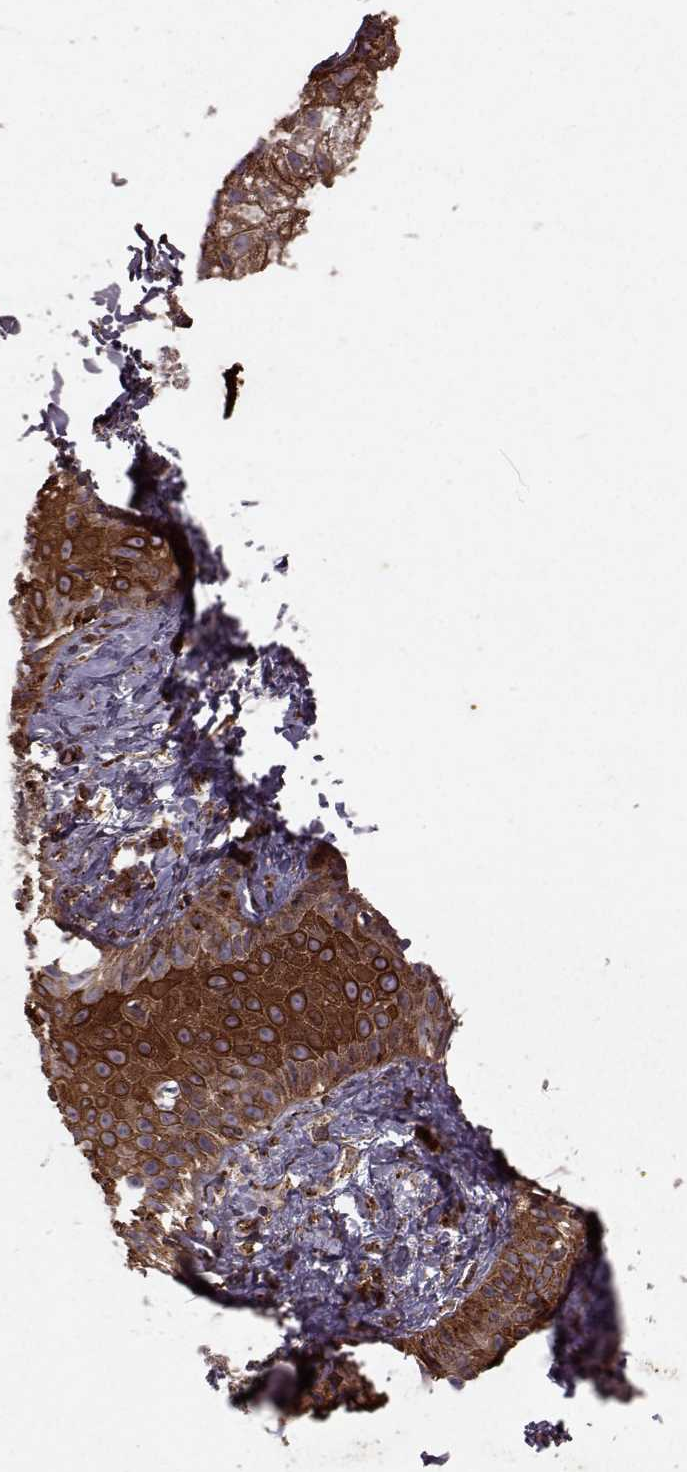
{"staining": {"intensity": "strong", "quantity": "25%-75%", "location": "cytoplasmic/membranous"}, "tissue": "skin cancer", "cell_type": "Tumor cells", "image_type": "cancer", "snomed": [{"axis": "morphology", "description": "Basal cell carcinoma"}, {"axis": "topography", "description": "Skin"}], "caption": "Skin cancer (basal cell carcinoma) was stained to show a protein in brown. There is high levels of strong cytoplasmic/membranous expression in about 25%-75% of tumor cells.", "gene": "FXN", "patient": {"sex": "male", "age": 72}}